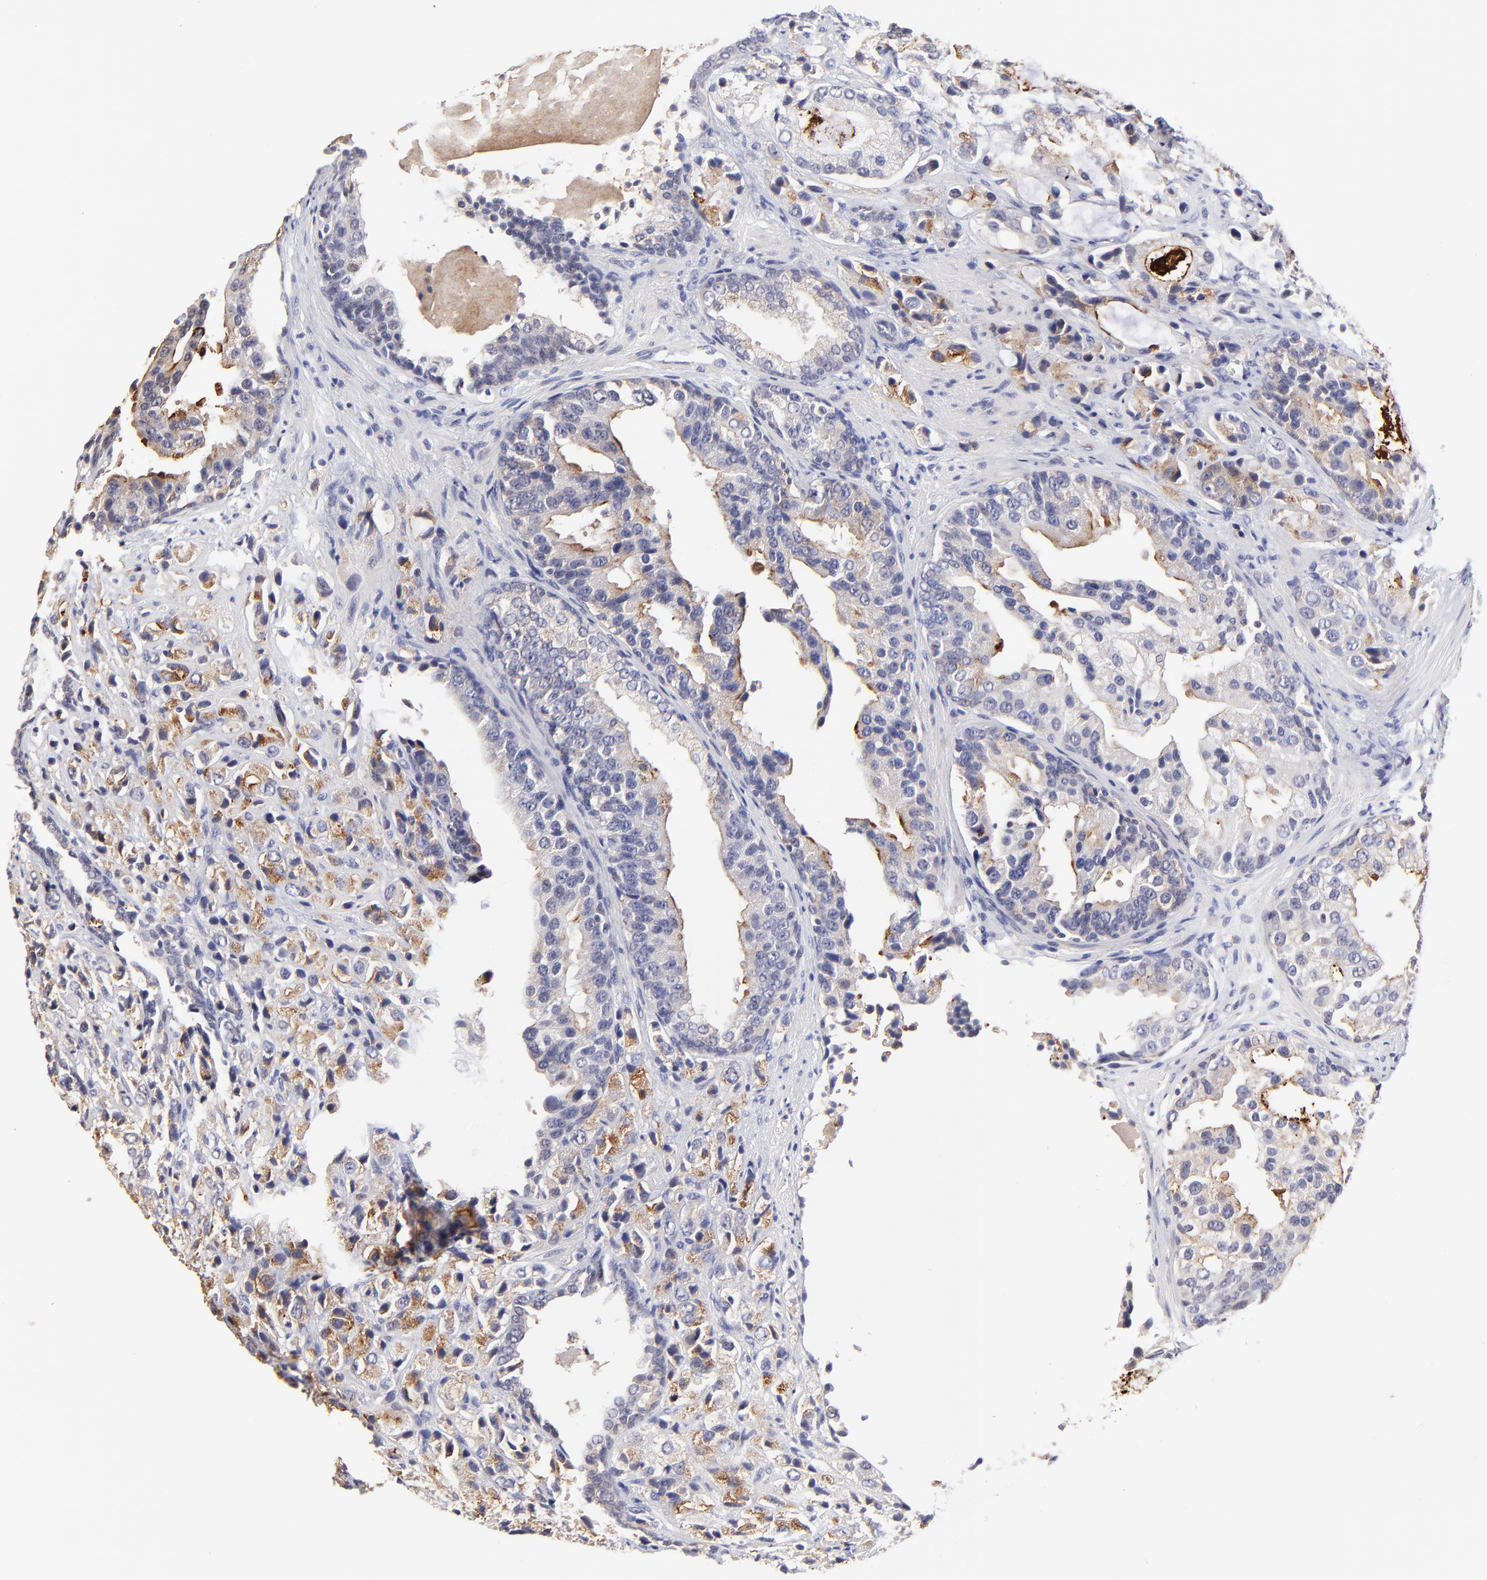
{"staining": {"intensity": "moderate", "quantity": "<25%", "location": "cytoplasmic/membranous"}, "tissue": "prostate cancer", "cell_type": "Tumor cells", "image_type": "cancer", "snomed": [{"axis": "morphology", "description": "Adenocarcinoma, High grade"}, {"axis": "topography", "description": "Prostate"}], "caption": "IHC photomicrograph of human prostate adenocarcinoma (high-grade) stained for a protein (brown), which exhibits low levels of moderate cytoplasmic/membranous expression in about <25% of tumor cells.", "gene": "BTG2", "patient": {"sex": "male", "age": 70}}